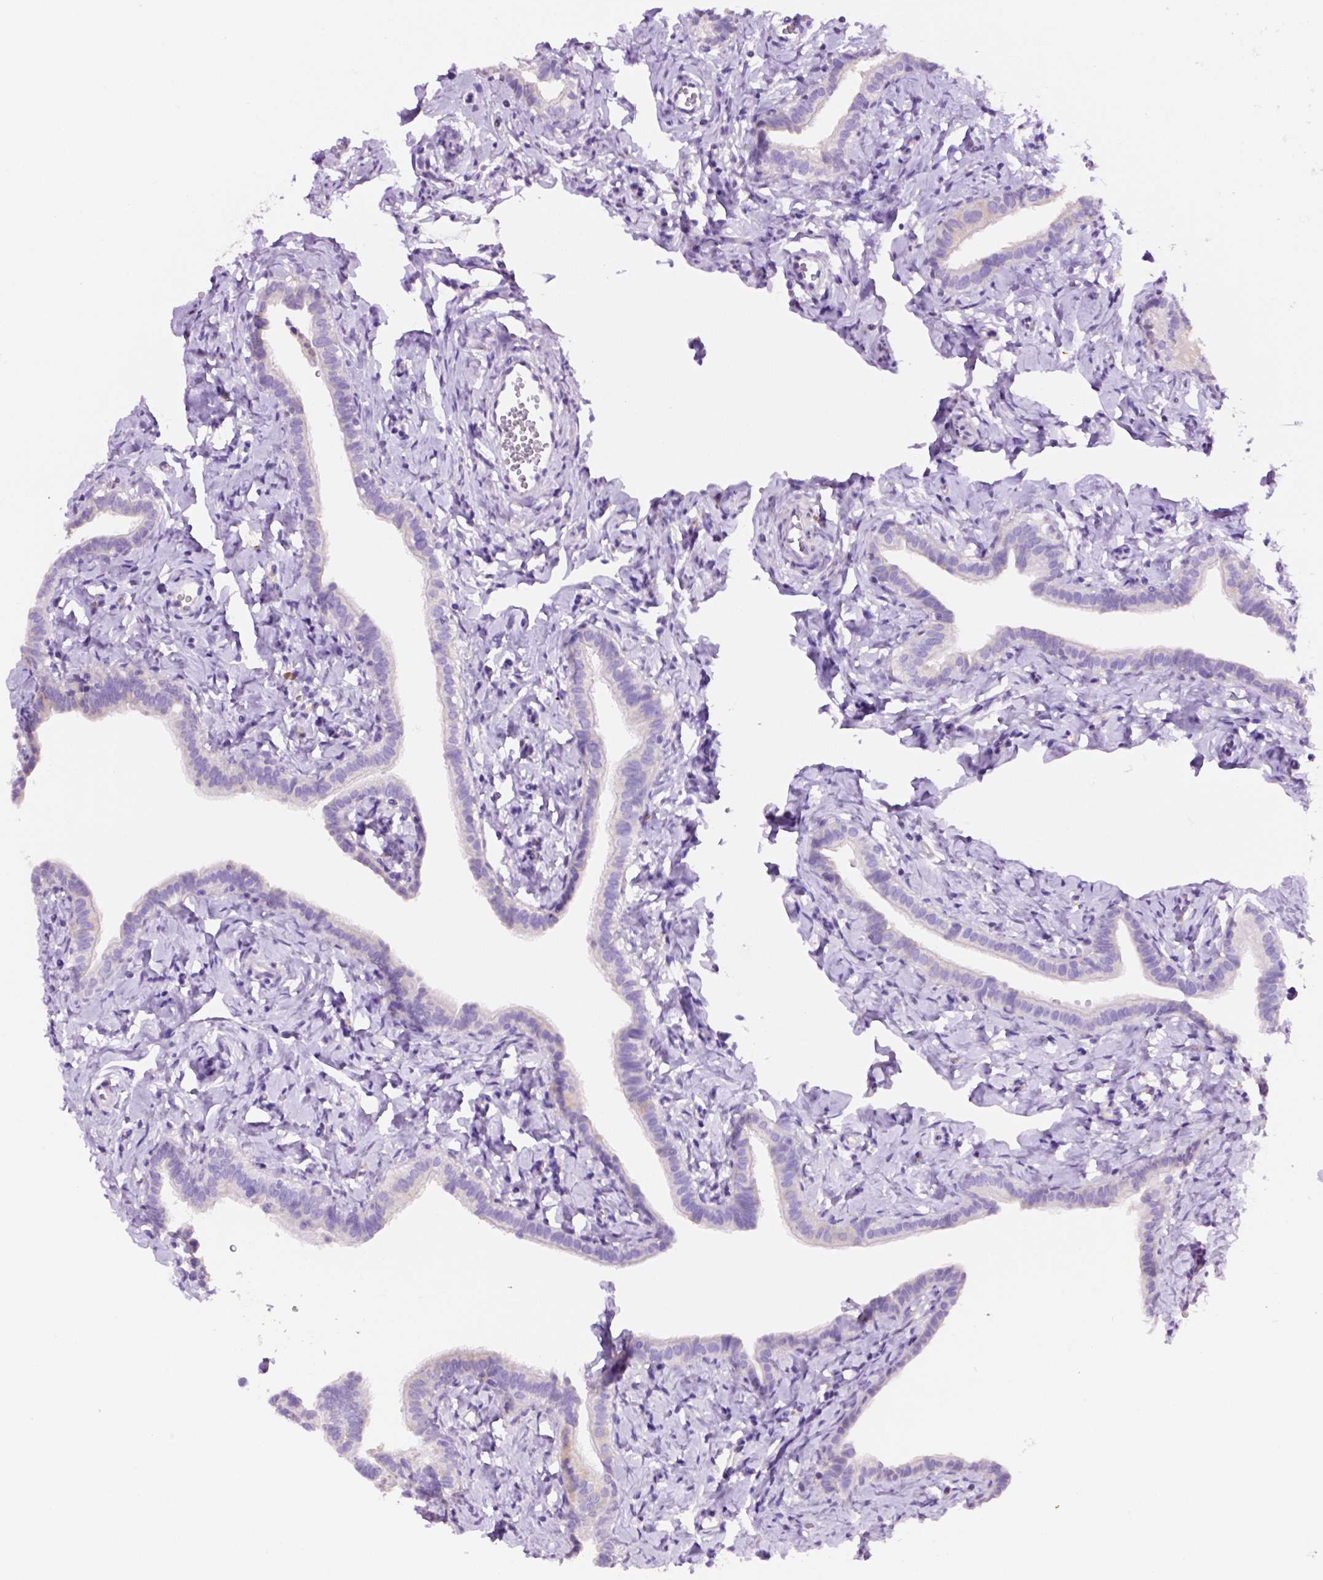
{"staining": {"intensity": "negative", "quantity": "none", "location": "none"}, "tissue": "fallopian tube", "cell_type": "Glandular cells", "image_type": "normal", "snomed": [{"axis": "morphology", "description": "Normal tissue, NOS"}, {"axis": "topography", "description": "Fallopian tube"}], "caption": "High magnification brightfield microscopy of normal fallopian tube stained with DAB (brown) and counterstained with hematoxylin (blue): glandular cells show no significant staining. Nuclei are stained in blue.", "gene": "CEACAM7", "patient": {"sex": "female", "age": 41}}